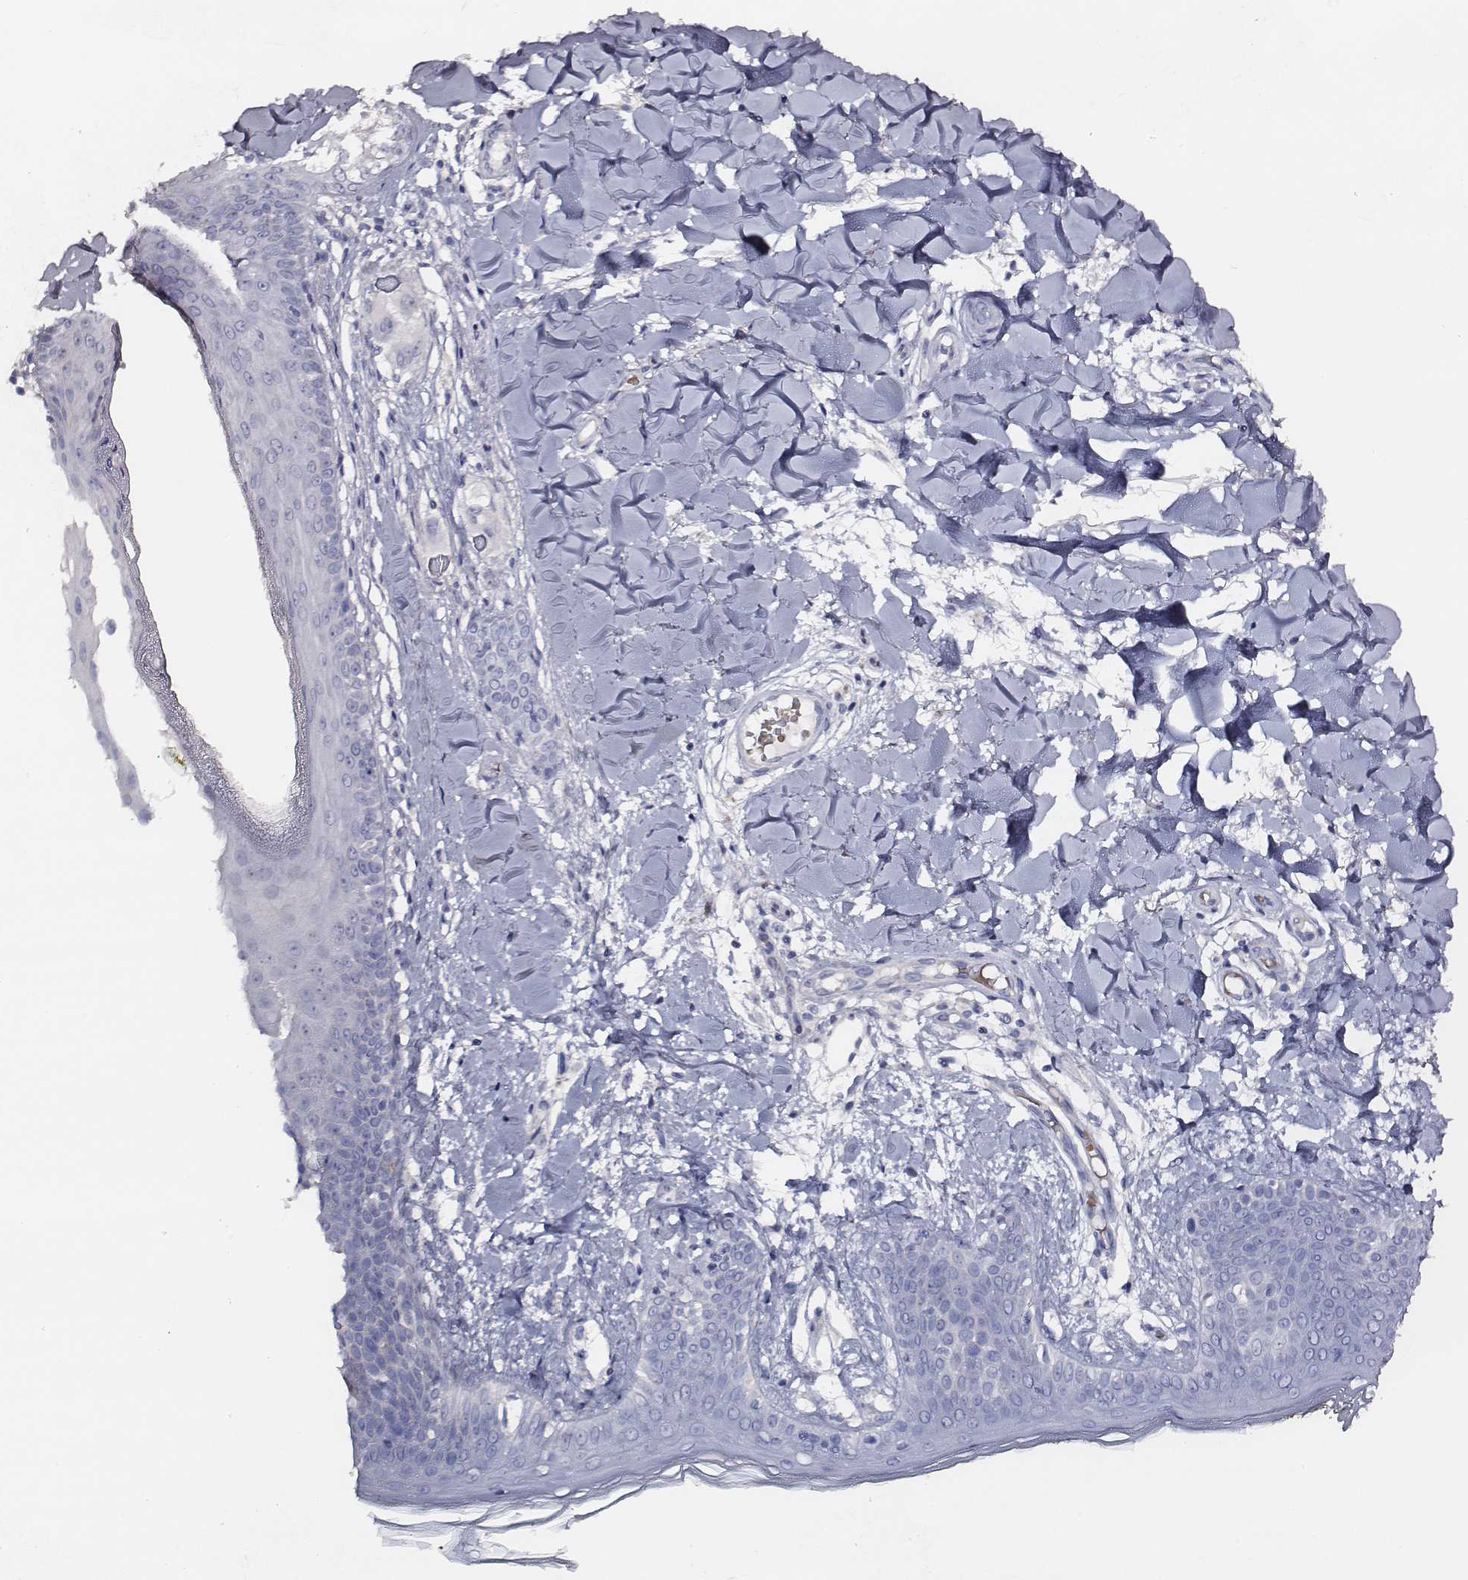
{"staining": {"intensity": "negative", "quantity": "none", "location": "none"}, "tissue": "skin", "cell_type": "Fibroblasts", "image_type": "normal", "snomed": [{"axis": "morphology", "description": "Normal tissue, NOS"}, {"axis": "topography", "description": "Skin"}], "caption": "Immunohistochemistry (IHC) of unremarkable human skin shows no positivity in fibroblasts.", "gene": "AADAT", "patient": {"sex": "female", "age": 34}}